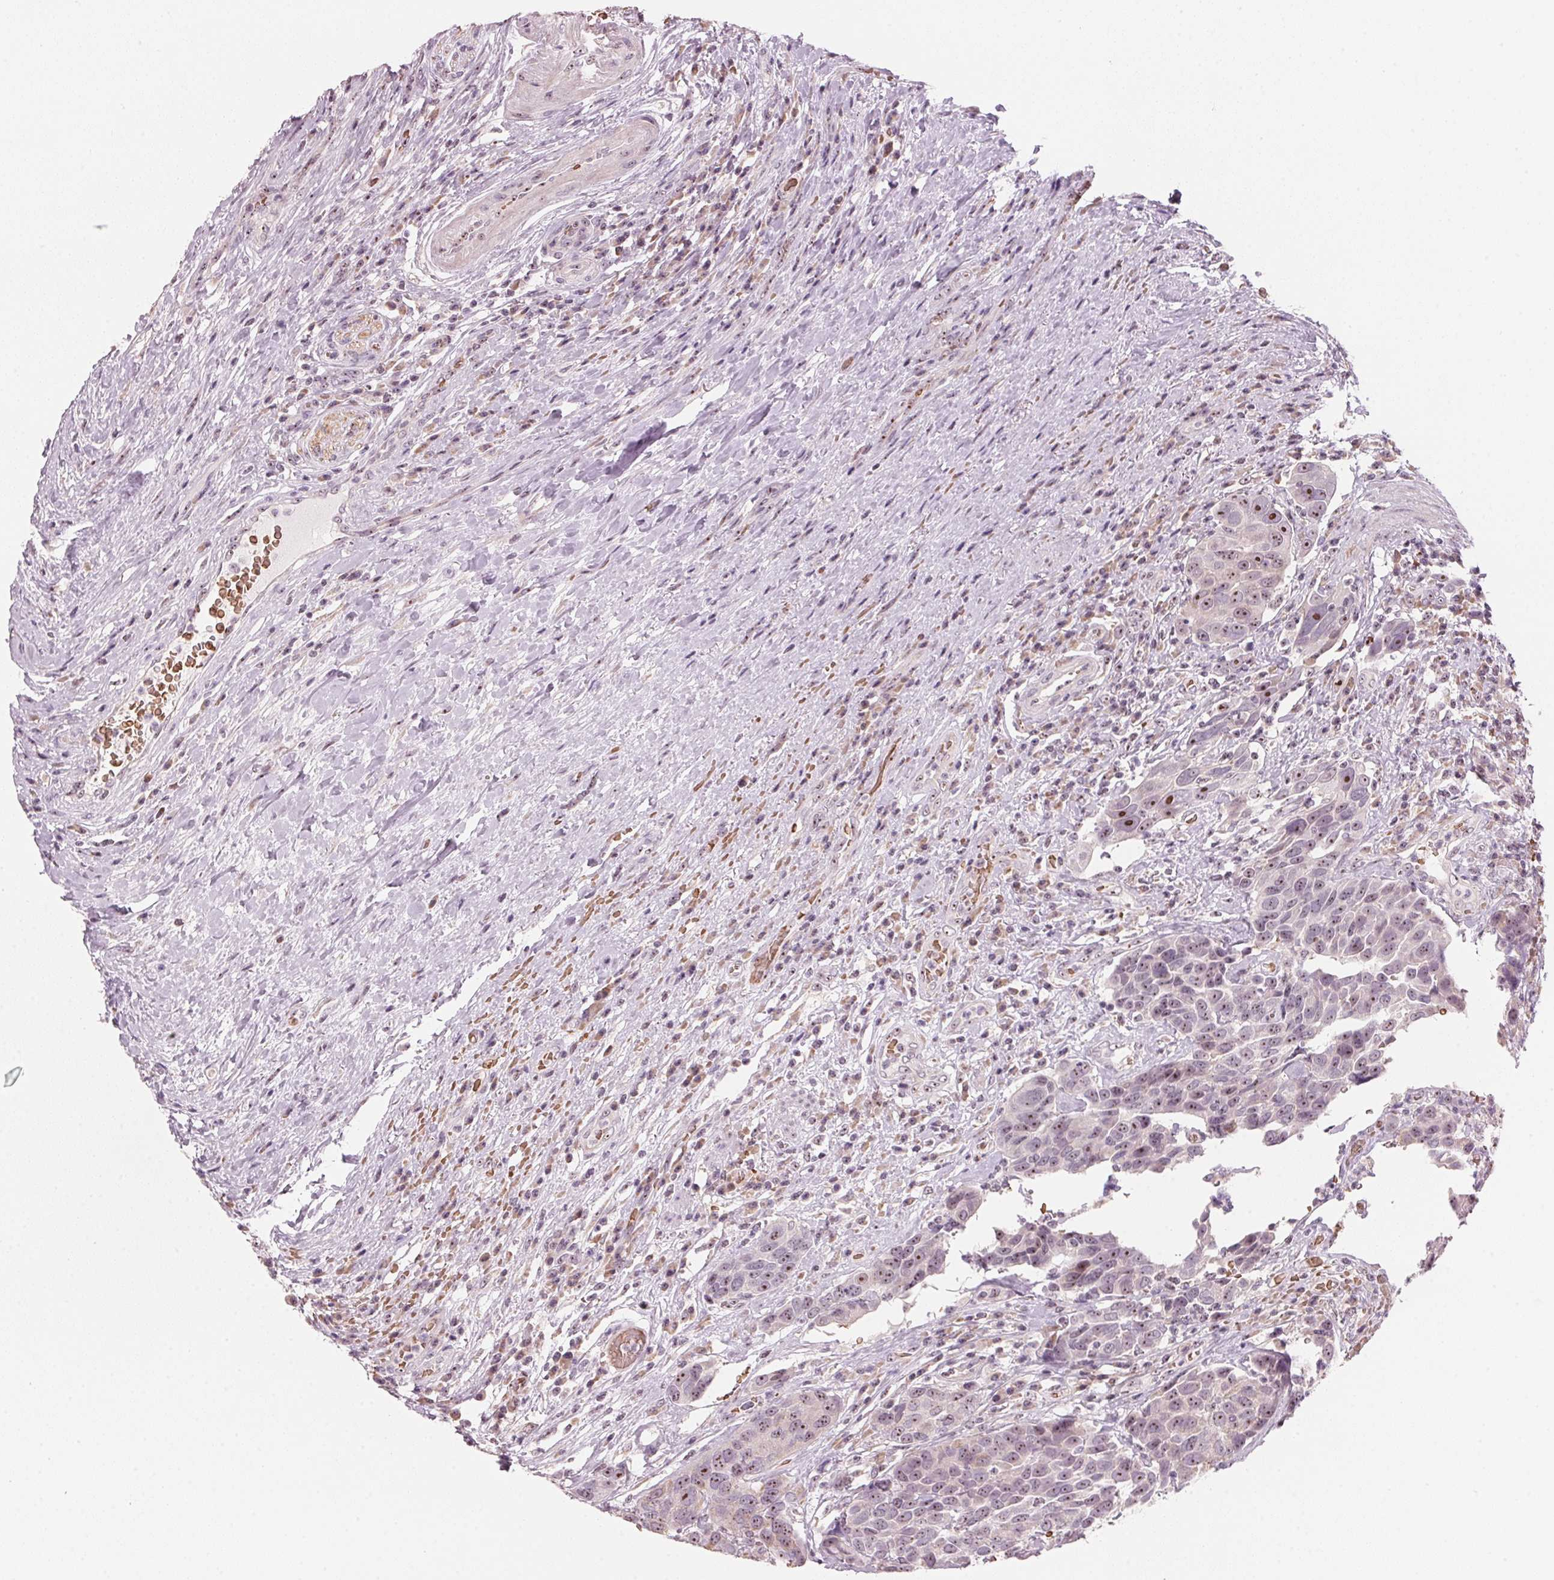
{"staining": {"intensity": "moderate", "quantity": ">75%", "location": "nuclear"}, "tissue": "urothelial cancer", "cell_type": "Tumor cells", "image_type": "cancer", "snomed": [{"axis": "morphology", "description": "Urothelial carcinoma, High grade"}, {"axis": "topography", "description": "Urinary bladder"}], "caption": "Protein expression analysis of human high-grade urothelial carcinoma reveals moderate nuclear expression in about >75% of tumor cells.", "gene": "DNTTIP2", "patient": {"sex": "female", "age": 70}}